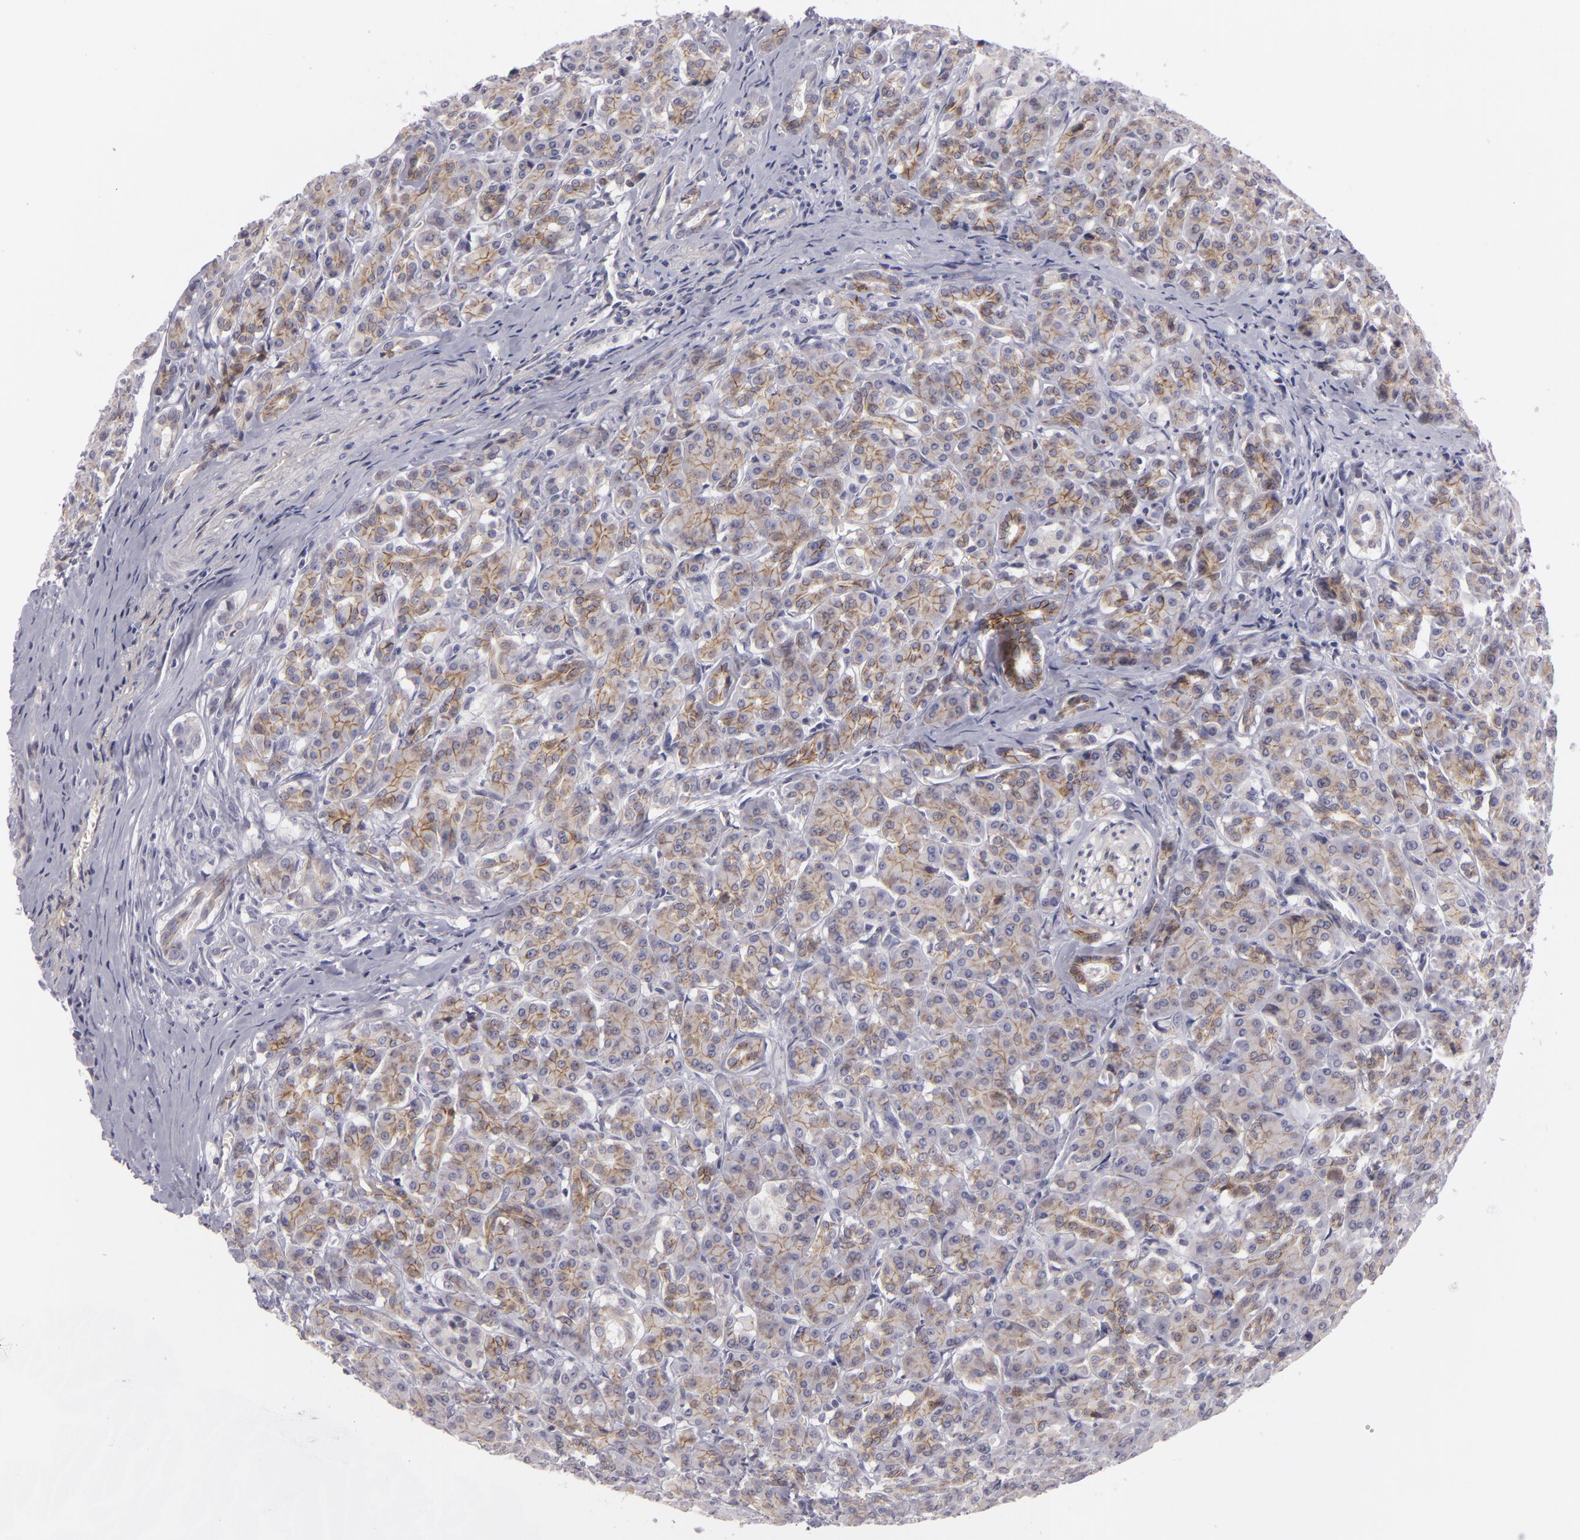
{"staining": {"intensity": "moderate", "quantity": "25%-75%", "location": "cytoplasmic/membranous"}, "tissue": "pancreas", "cell_type": "Exocrine glandular cells", "image_type": "normal", "snomed": [{"axis": "morphology", "description": "Normal tissue, NOS"}, {"axis": "topography", "description": "Lymph node"}, {"axis": "topography", "description": "Pancreas"}], "caption": "Pancreas stained with immunohistochemistry (IHC) demonstrates moderate cytoplasmic/membranous expression in about 25%-75% of exocrine glandular cells. Using DAB (brown) and hematoxylin (blue) stains, captured at high magnification using brightfield microscopy.", "gene": "CTNNB1", "patient": {"sex": "male", "age": 59}}